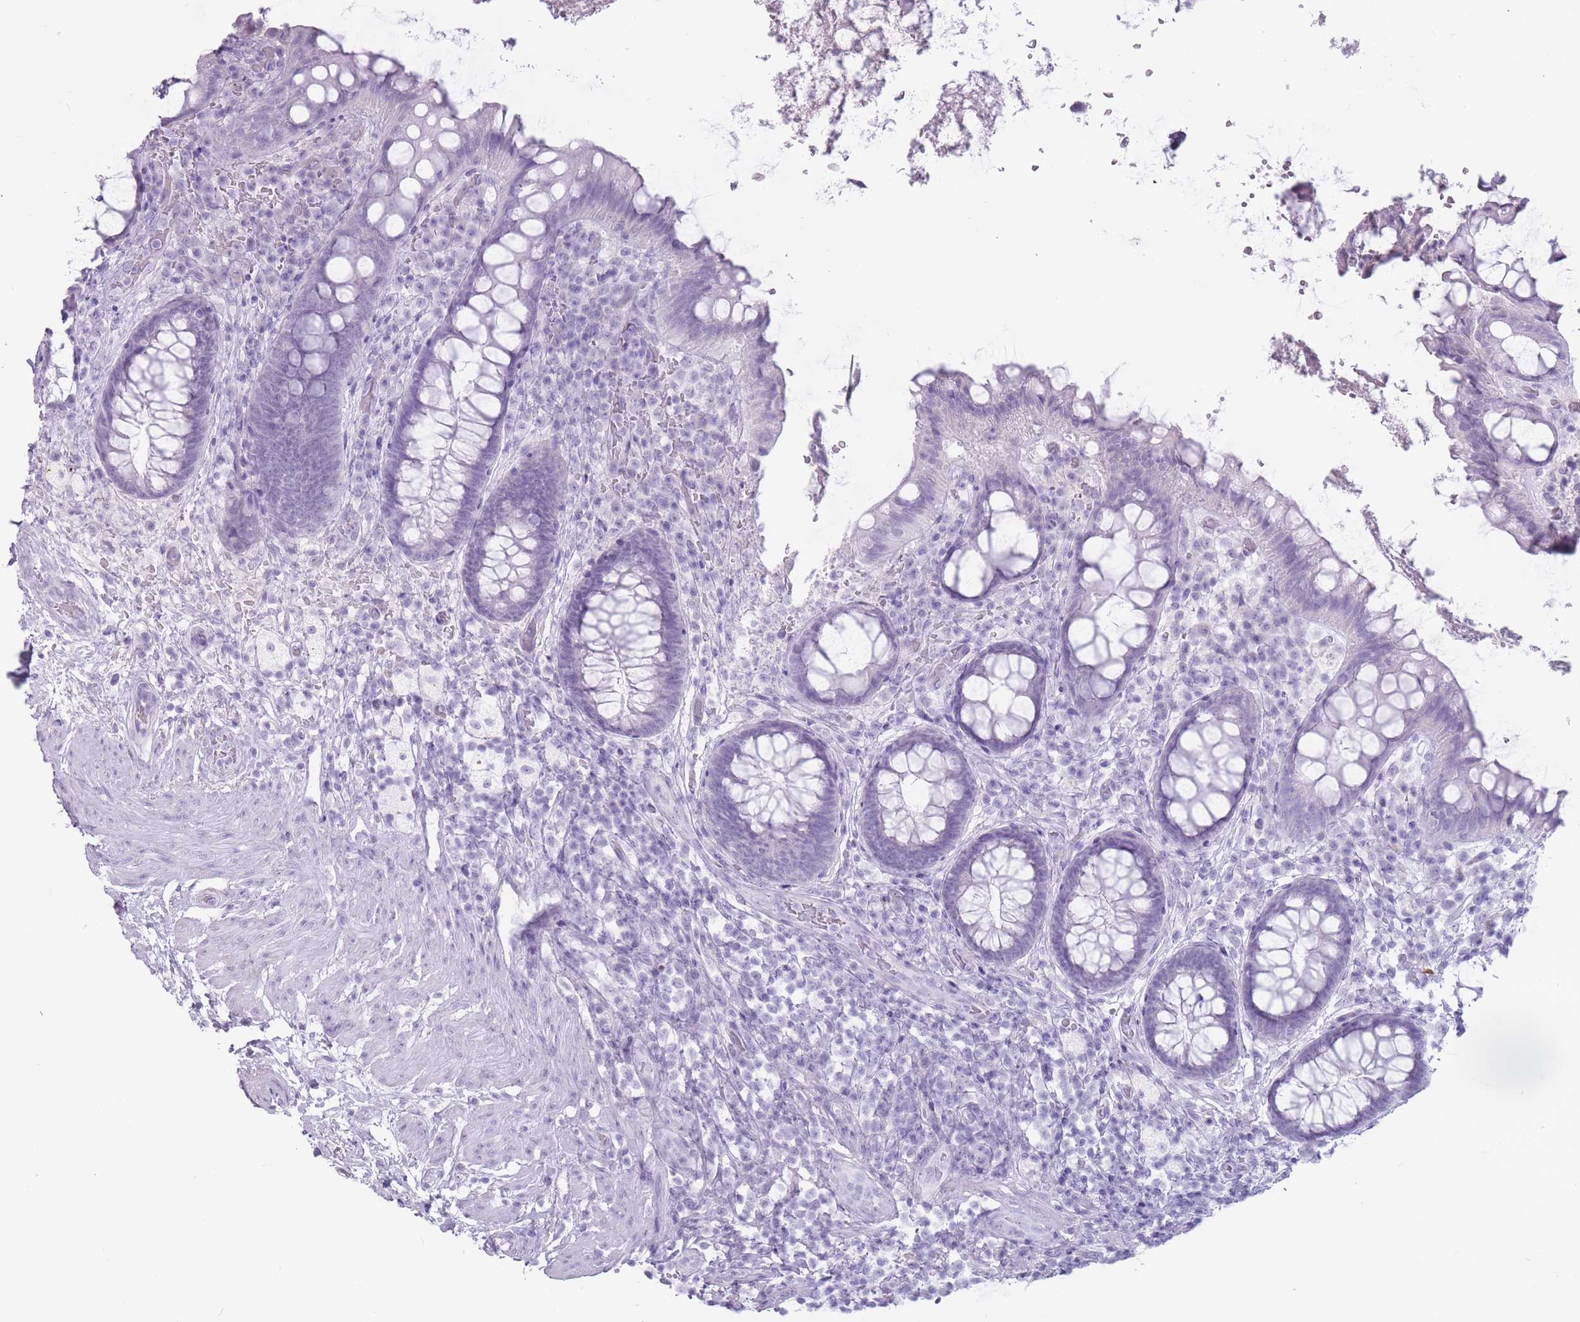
{"staining": {"intensity": "negative", "quantity": "none", "location": "none"}, "tissue": "rectum", "cell_type": "Glandular cells", "image_type": "normal", "snomed": [{"axis": "morphology", "description": "Normal tissue, NOS"}, {"axis": "topography", "description": "Rectum"}, {"axis": "topography", "description": "Peripheral nerve tissue"}], "caption": "Glandular cells show no significant protein expression in benign rectum. The staining is performed using DAB brown chromogen with nuclei counter-stained in using hematoxylin.", "gene": "PNMA3", "patient": {"sex": "female", "age": 69}}